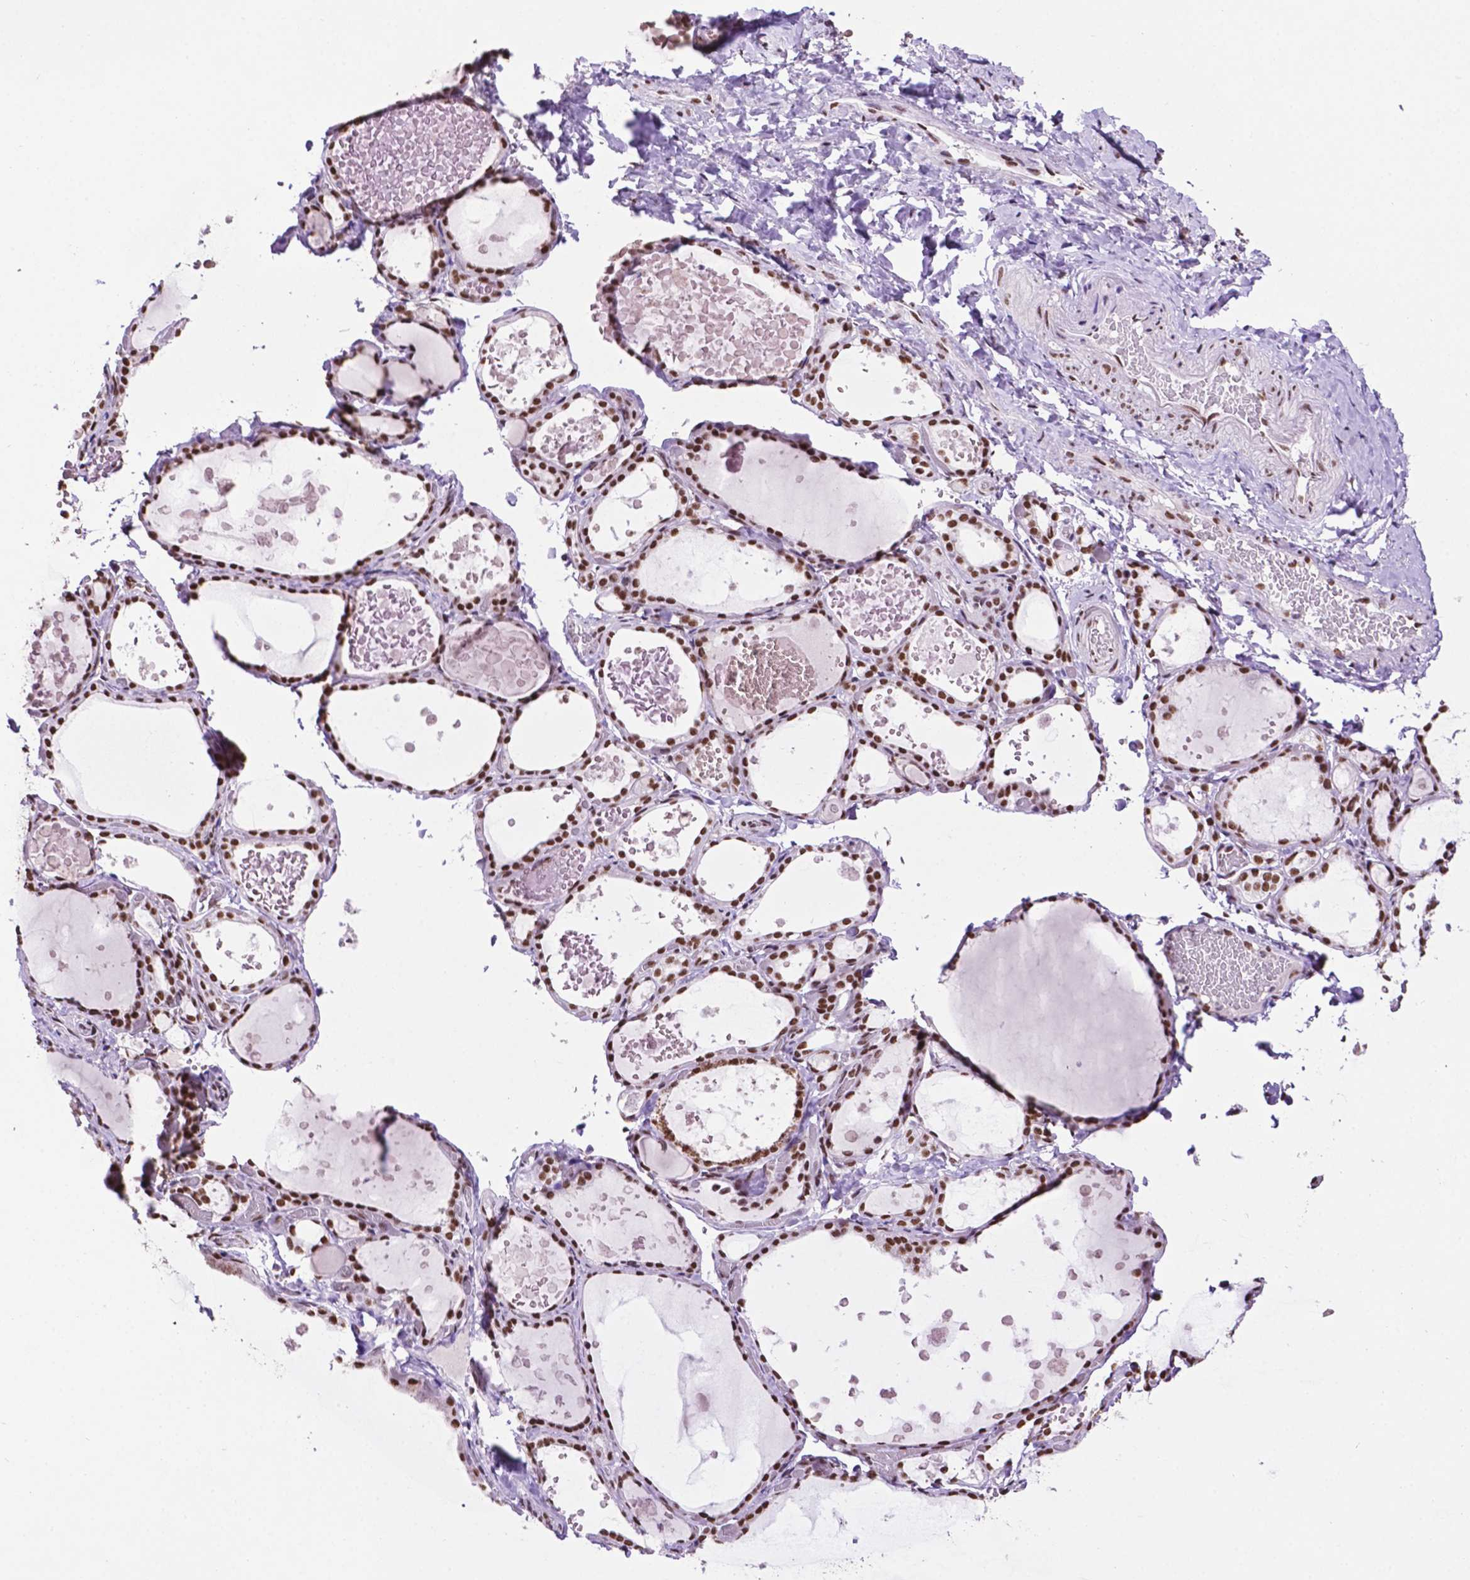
{"staining": {"intensity": "strong", "quantity": ">75%", "location": "nuclear"}, "tissue": "thyroid gland", "cell_type": "Glandular cells", "image_type": "normal", "snomed": [{"axis": "morphology", "description": "Normal tissue, NOS"}, {"axis": "topography", "description": "Thyroid gland"}], "caption": "Brown immunohistochemical staining in benign thyroid gland shows strong nuclear expression in approximately >75% of glandular cells. (DAB IHC with brightfield microscopy, high magnification).", "gene": "CCAR2", "patient": {"sex": "female", "age": 56}}